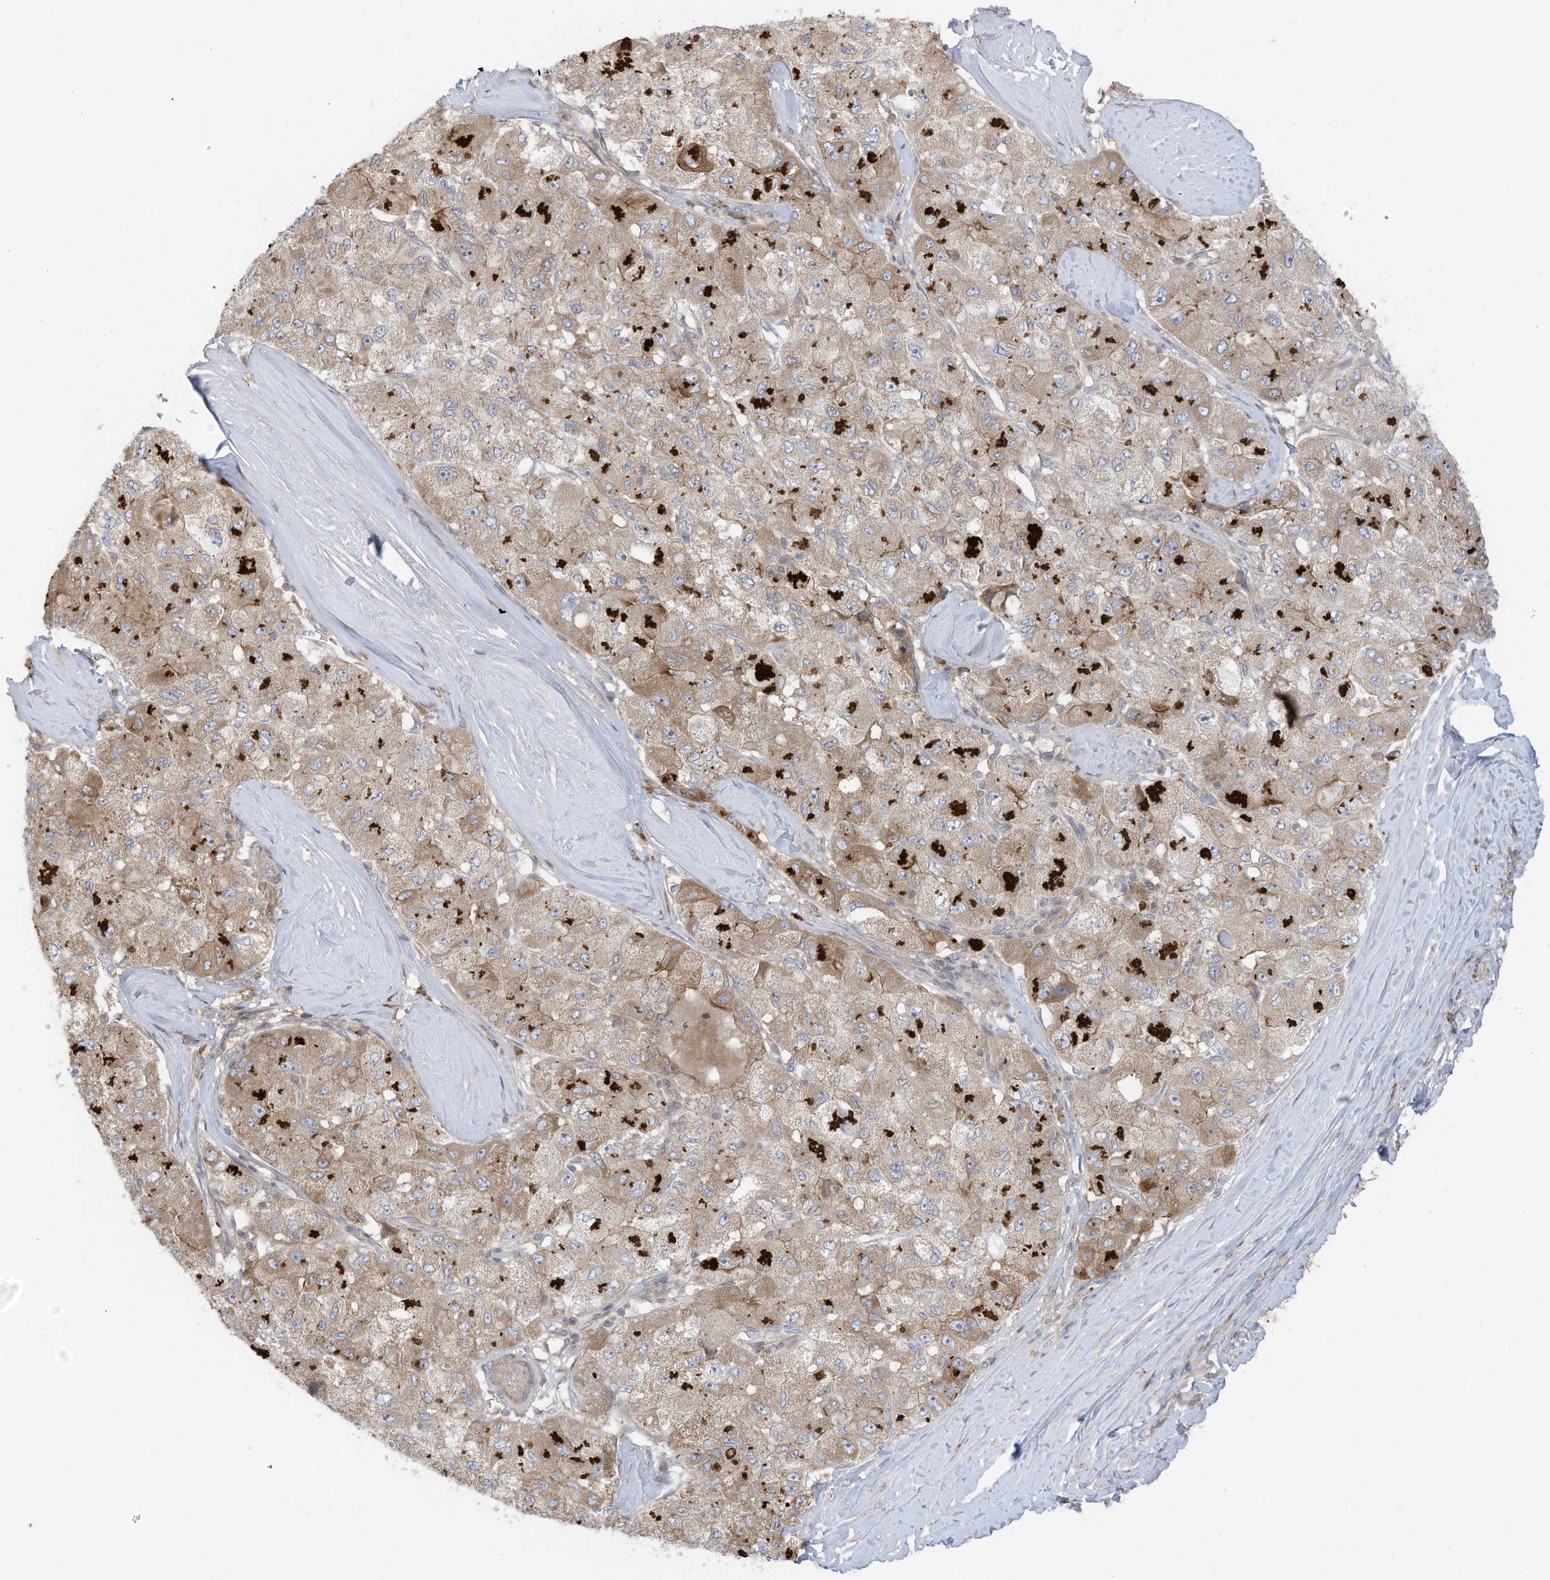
{"staining": {"intensity": "moderate", "quantity": ">75%", "location": "cytoplasmic/membranous"}, "tissue": "liver cancer", "cell_type": "Tumor cells", "image_type": "cancer", "snomed": [{"axis": "morphology", "description": "Carcinoma, Hepatocellular, NOS"}, {"axis": "topography", "description": "Liver"}], "caption": "Immunohistochemistry photomicrograph of liver cancer stained for a protein (brown), which exhibits medium levels of moderate cytoplasmic/membranous positivity in about >75% of tumor cells.", "gene": "CGAS", "patient": {"sex": "male", "age": 80}}